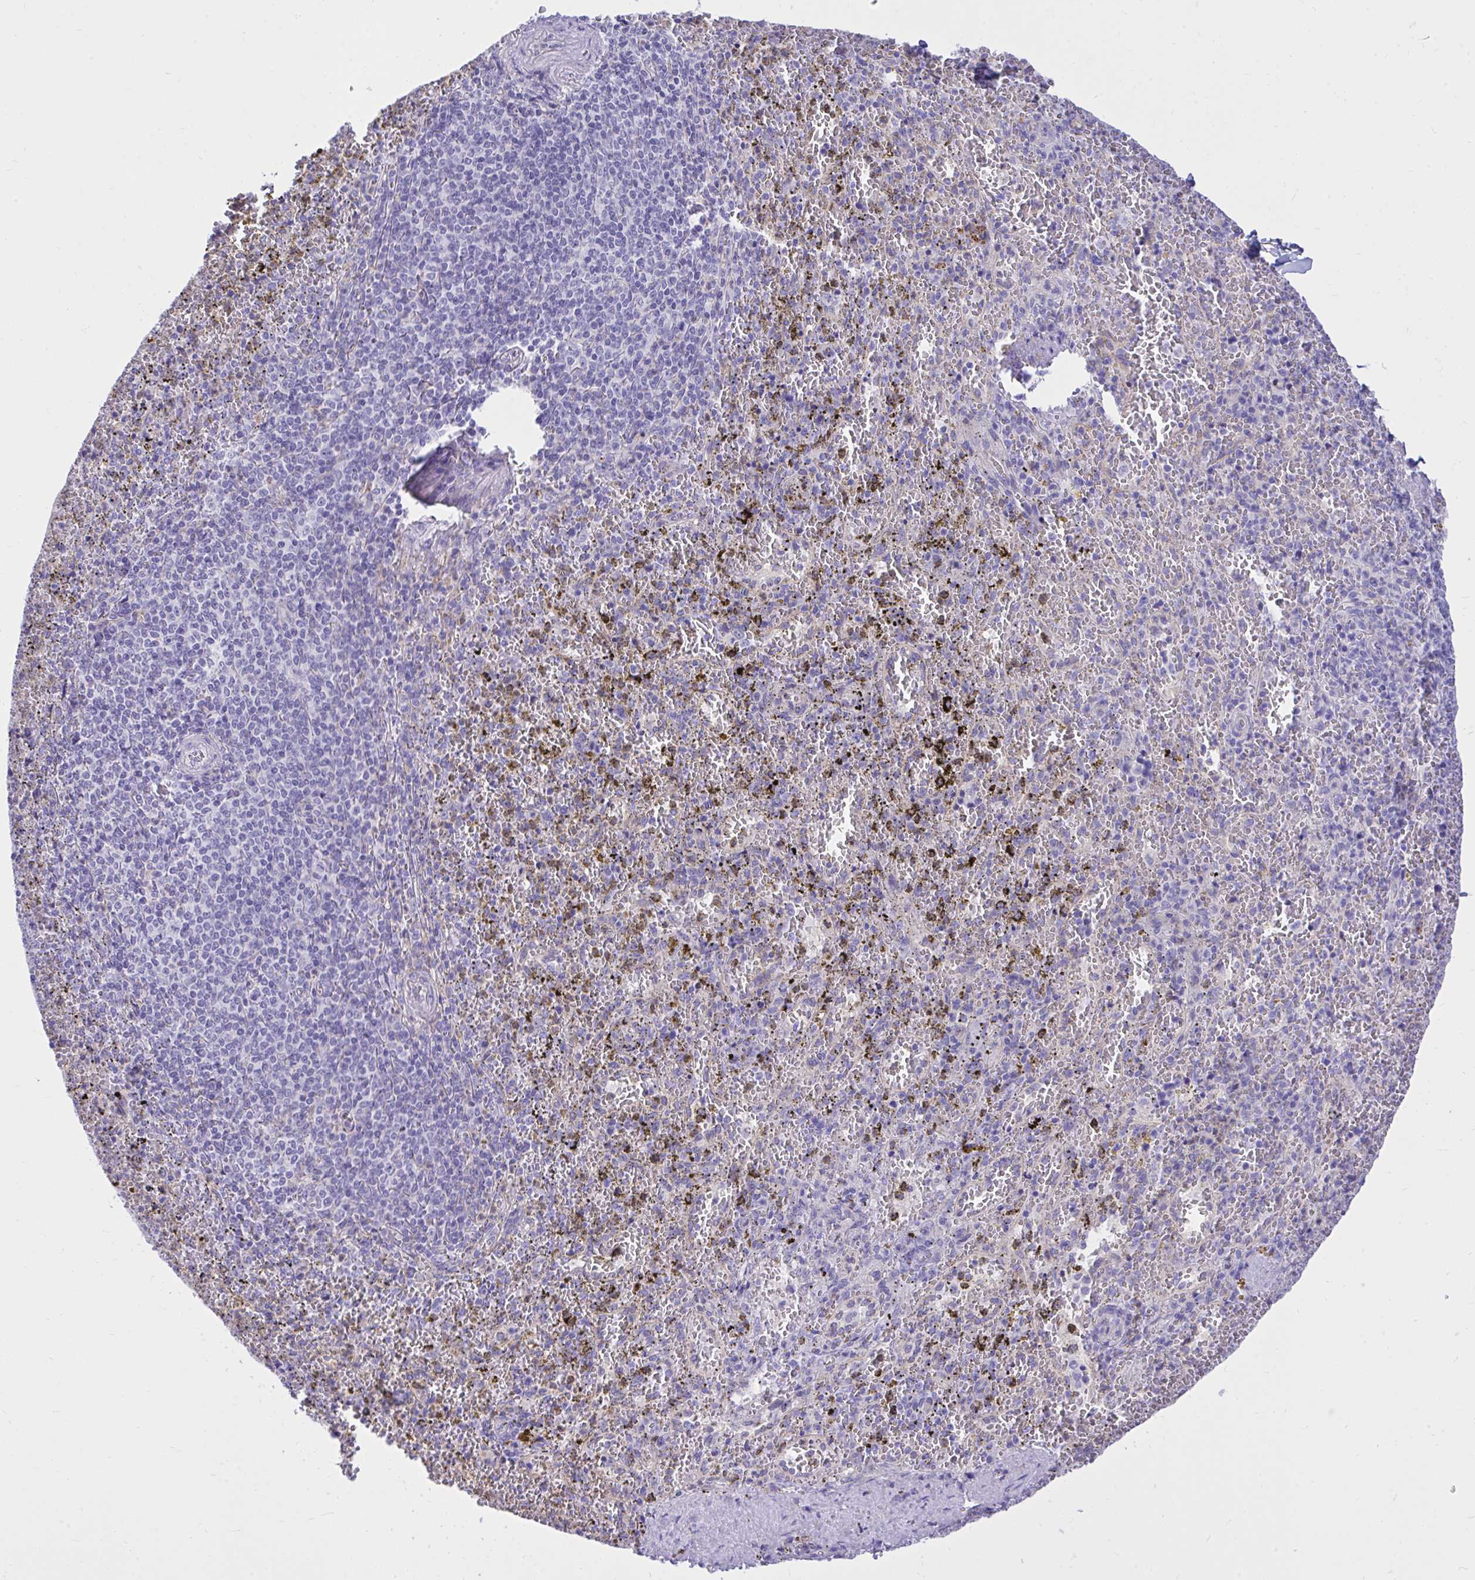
{"staining": {"intensity": "negative", "quantity": "none", "location": "none"}, "tissue": "spleen", "cell_type": "Cells in red pulp", "image_type": "normal", "snomed": [{"axis": "morphology", "description": "Normal tissue, NOS"}, {"axis": "topography", "description": "Spleen"}], "caption": "Human spleen stained for a protein using immunohistochemistry (IHC) reveals no positivity in cells in red pulp.", "gene": "HRG", "patient": {"sex": "female", "age": 50}}